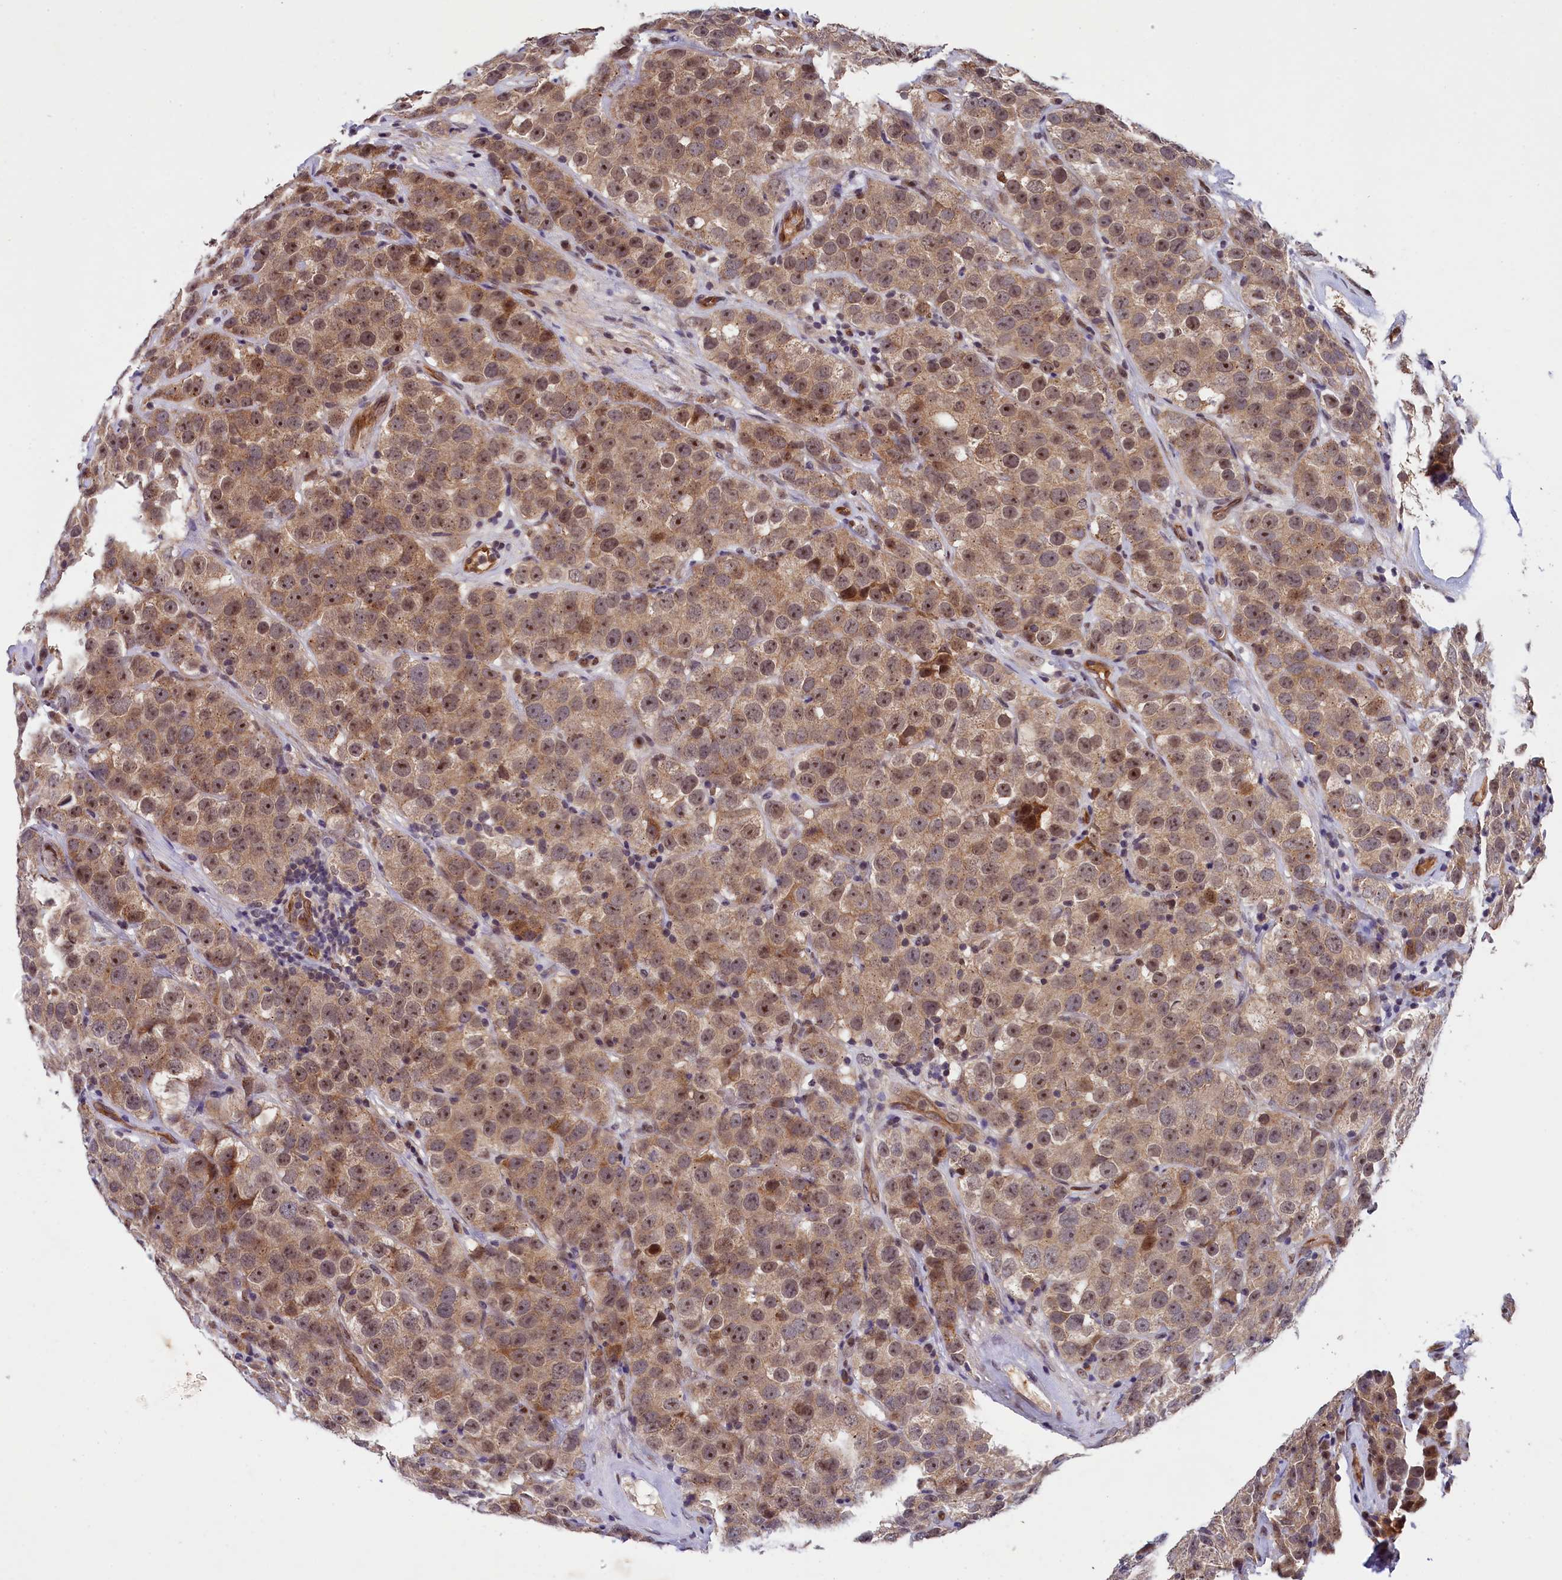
{"staining": {"intensity": "weak", "quantity": "25%-75%", "location": "cytoplasmic/membranous,nuclear"}, "tissue": "testis cancer", "cell_type": "Tumor cells", "image_type": "cancer", "snomed": [{"axis": "morphology", "description": "Seminoma, NOS"}, {"axis": "topography", "description": "Testis"}], "caption": "Immunohistochemical staining of human testis seminoma shows weak cytoplasmic/membranous and nuclear protein expression in approximately 25%-75% of tumor cells. (brown staining indicates protein expression, while blue staining denotes nuclei).", "gene": "ARL14EP", "patient": {"sex": "male", "age": 28}}